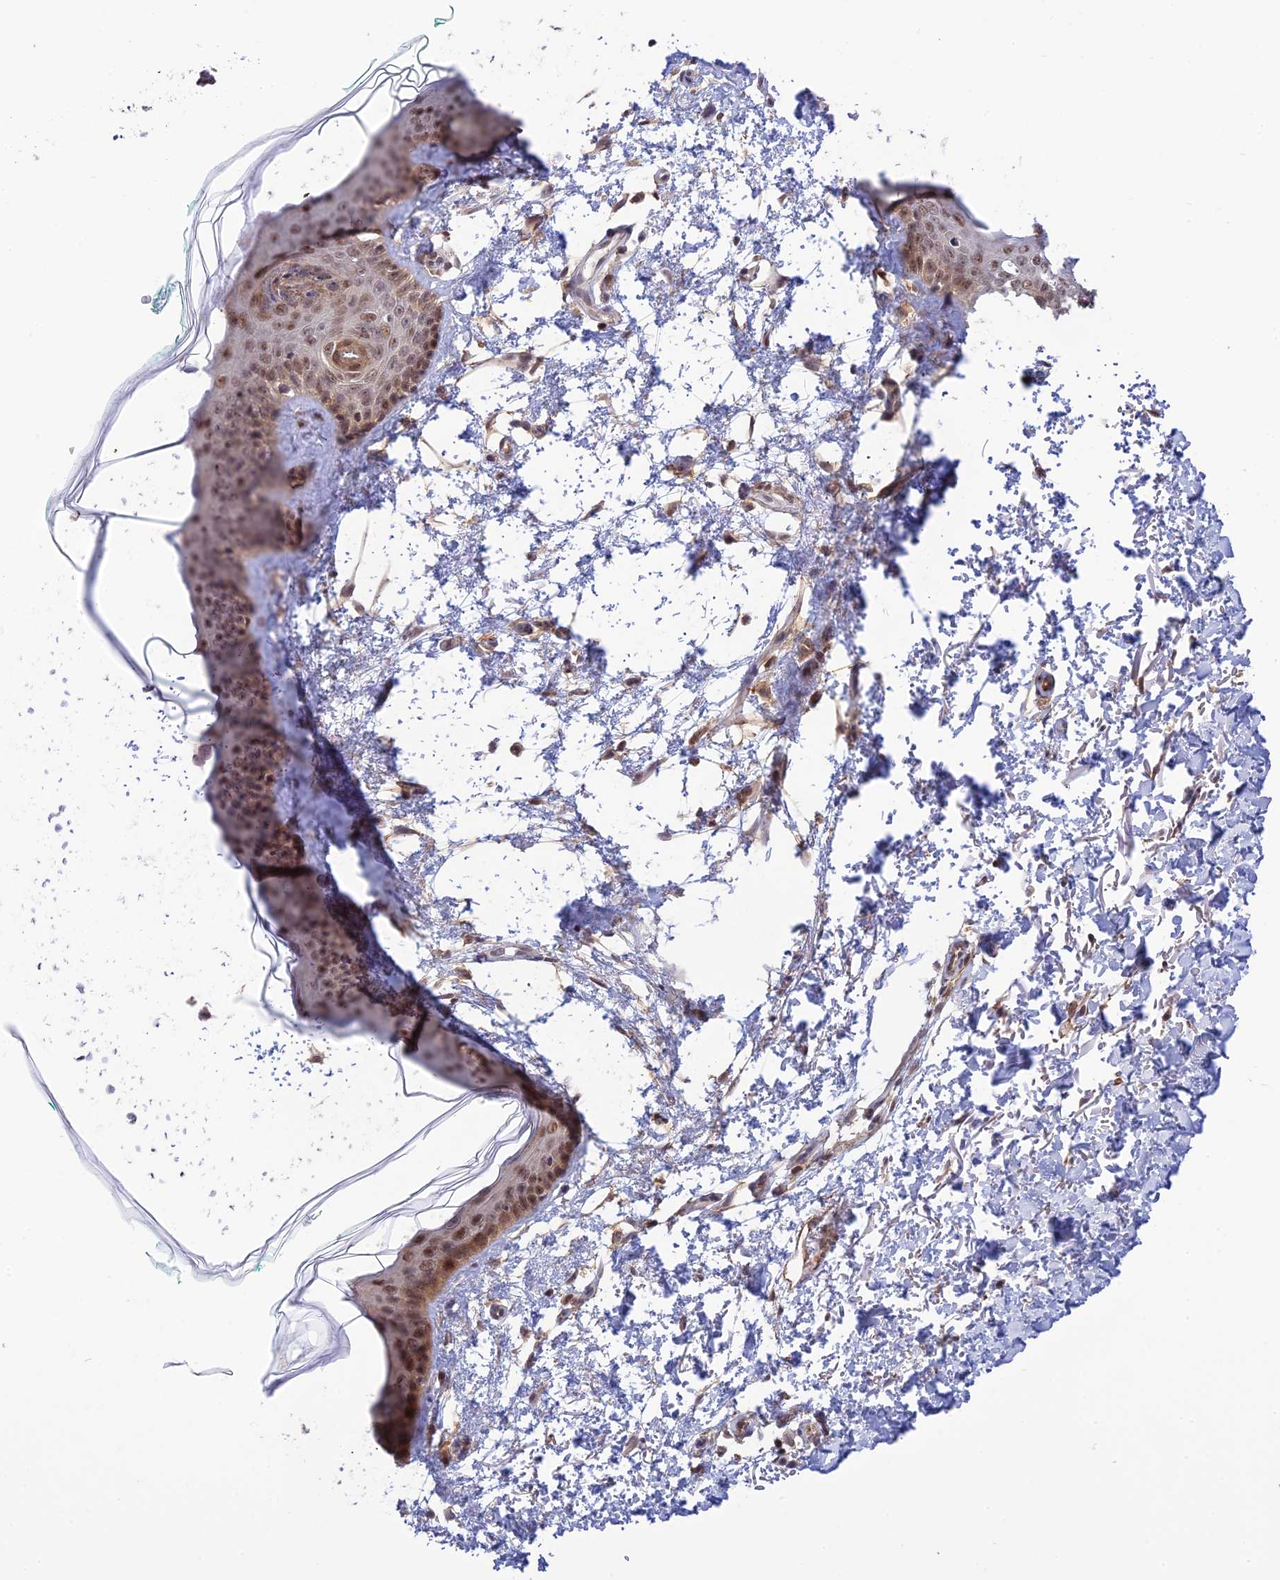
{"staining": {"intensity": "weak", "quantity": "<25%", "location": "cytoplasmic/membranous,nuclear"}, "tissue": "skin", "cell_type": "Fibroblasts", "image_type": "normal", "snomed": [{"axis": "morphology", "description": "Normal tissue, NOS"}, {"axis": "topography", "description": "Skin"}], "caption": "Fibroblasts are negative for protein expression in normal human skin. (Stains: DAB immunohistochemistry (IHC) with hematoxylin counter stain, Microscopy: brightfield microscopy at high magnification).", "gene": "TCEA1", "patient": {"sex": "male", "age": 66}}